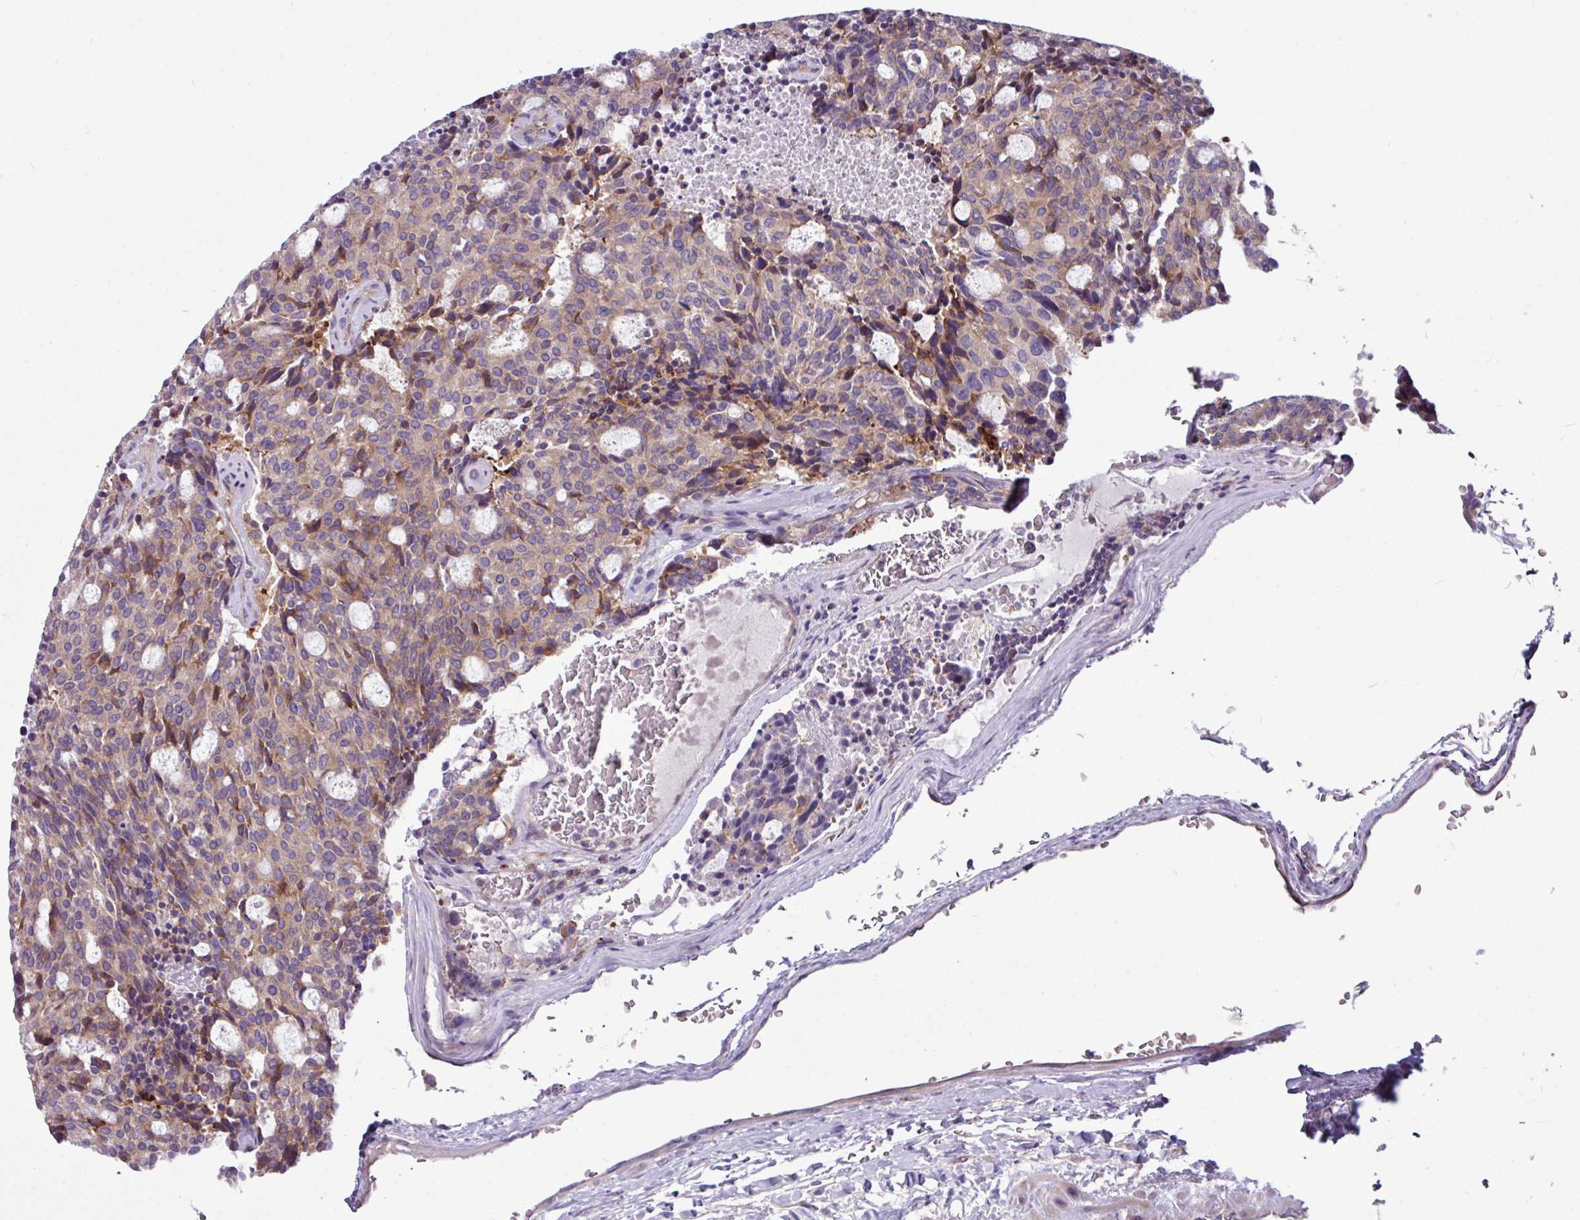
{"staining": {"intensity": "moderate", "quantity": ">75%", "location": "cytoplasmic/membranous"}, "tissue": "carcinoid", "cell_type": "Tumor cells", "image_type": "cancer", "snomed": [{"axis": "morphology", "description": "Carcinoid, malignant, NOS"}, {"axis": "topography", "description": "Pancreas"}], "caption": "Immunohistochemistry micrograph of neoplastic tissue: human carcinoid (malignant) stained using immunohistochemistry (IHC) reveals medium levels of moderate protein expression localized specifically in the cytoplasmic/membranous of tumor cells, appearing as a cytoplasmic/membranous brown color.", "gene": "MROH2A", "patient": {"sex": "female", "age": 54}}